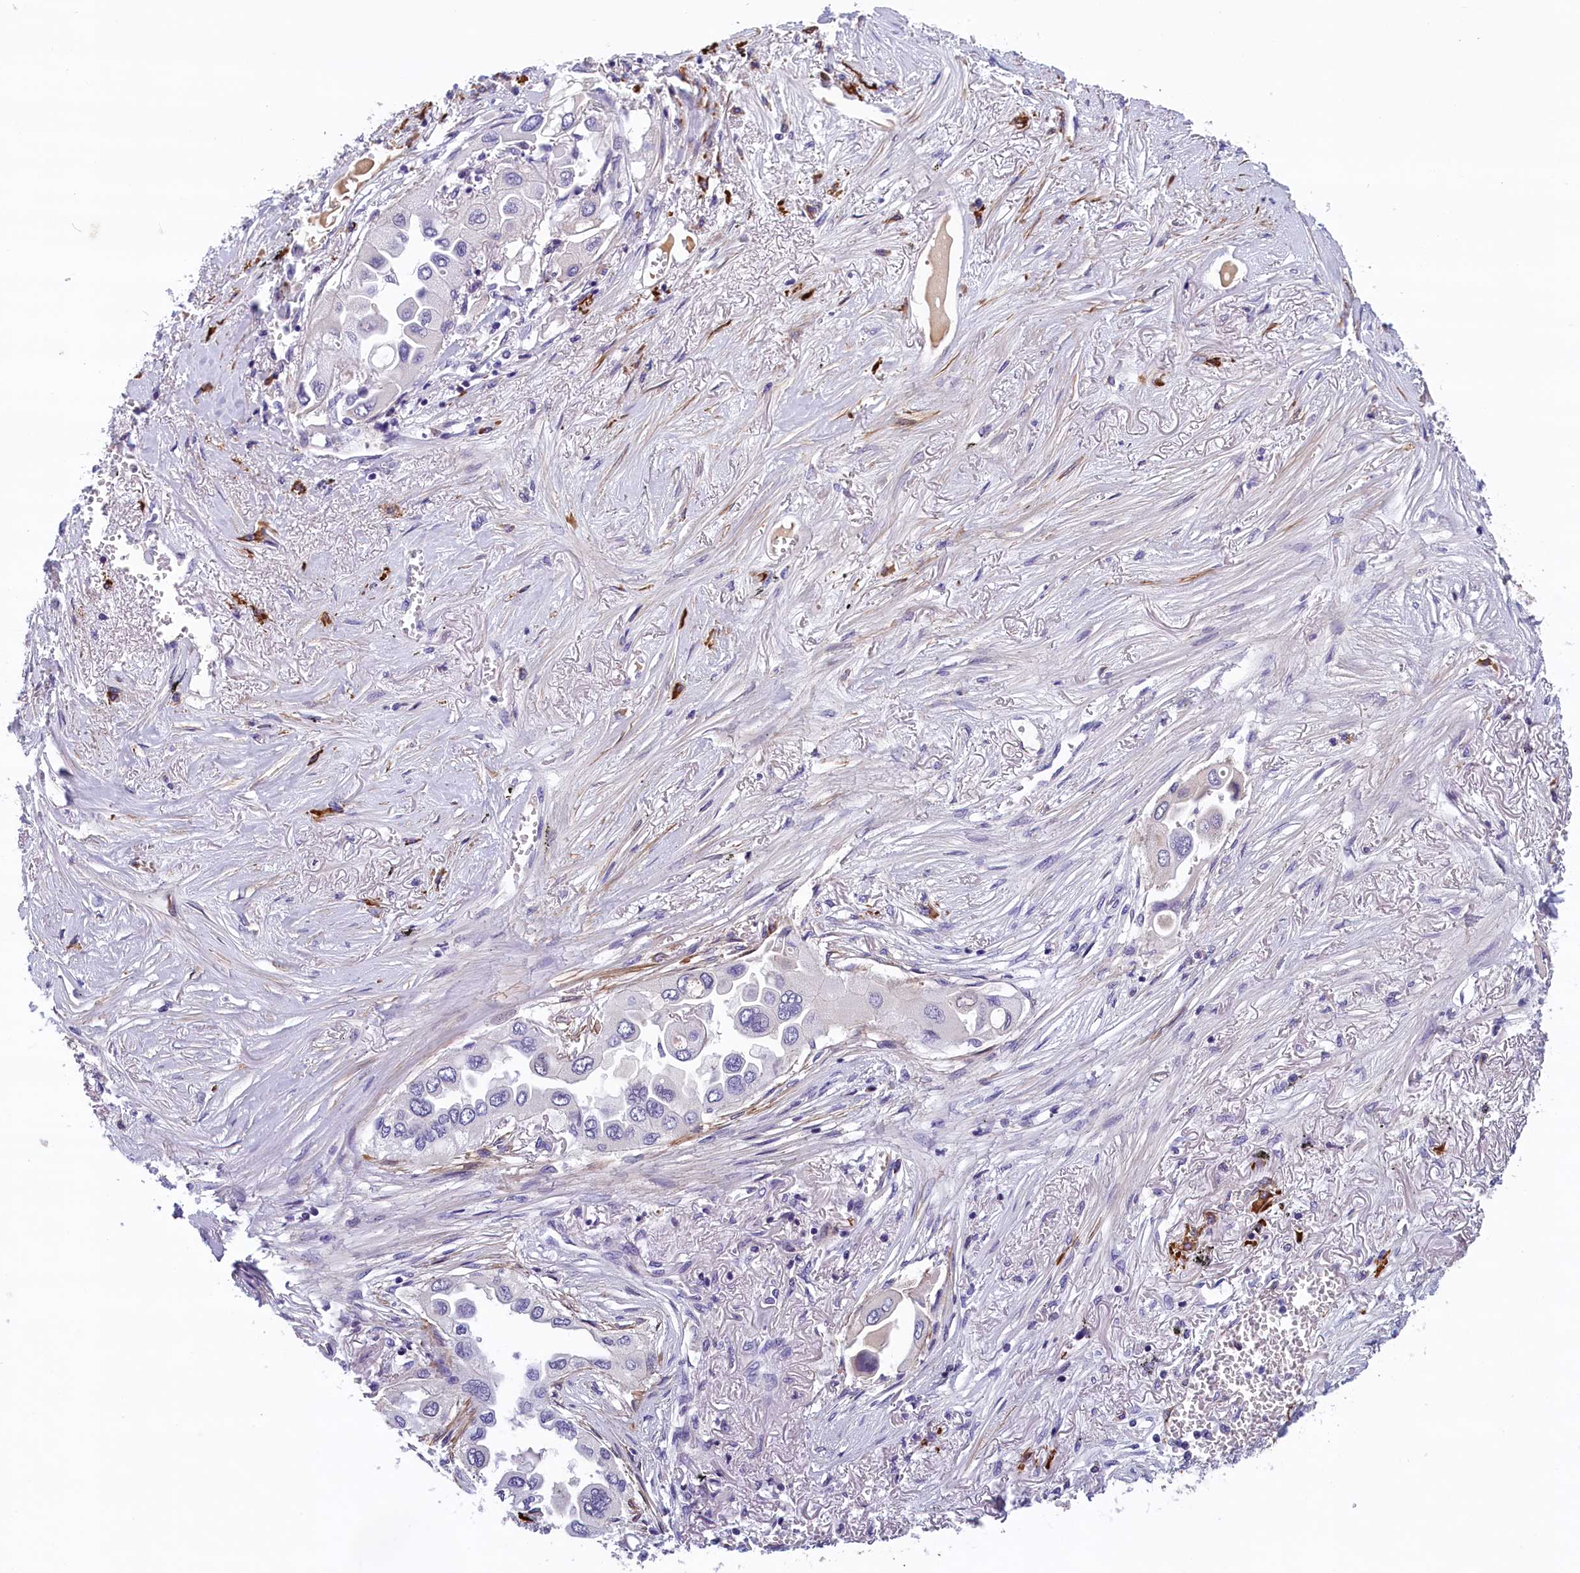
{"staining": {"intensity": "negative", "quantity": "none", "location": "none"}, "tissue": "lung cancer", "cell_type": "Tumor cells", "image_type": "cancer", "snomed": [{"axis": "morphology", "description": "Adenocarcinoma, NOS"}, {"axis": "topography", "description": "Lung"}], "caption": "Human lung cancer (adenocarcinoma) stained for a protein using immunohistochemistry (IHC) demonstrates no positivity in tumor cells.", "gene": "BCL2L13", "patient": {"sex": "female", "age": 76}}